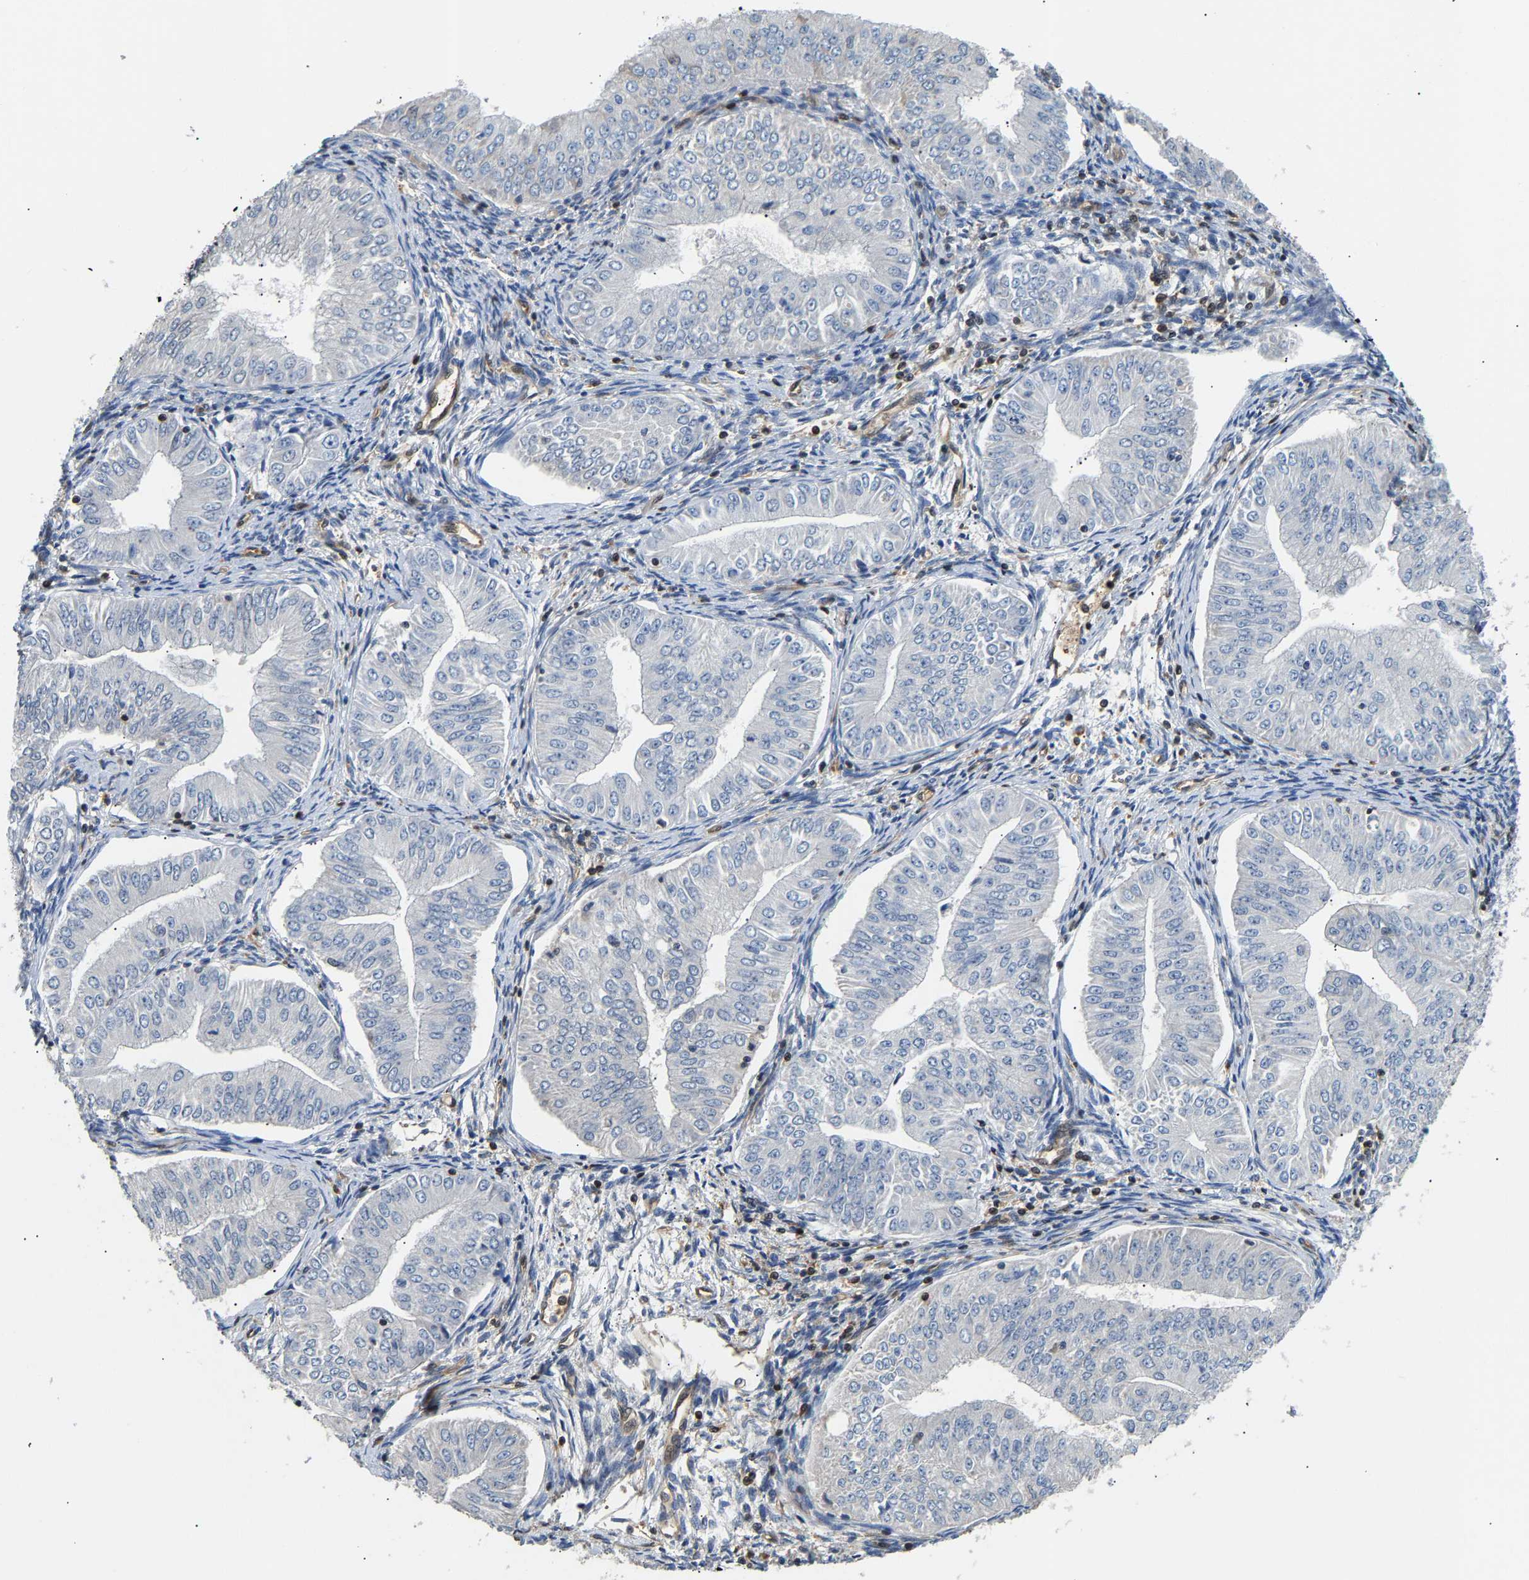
{"staining": {"intensity": "negative", "quantity": "none", "location": "none"}, "tissue": "endometrial cancer", "cell_type": "Tumor cells", "image_type": "cancer", "snomed": [{"axis": "morphology", "description": "Normal tissue, NOS"}, {"axis": "morphology", "description": "Adenocarcinoma, NOS"}, {"axis": "topography", "description": "Endometrium"}], "caption": "Endometrial cancer was stained to show a protein in brown. There is no significant staining in tumor cells.", "gene": "GIMAP7", "patient": {"sex": "female", "age": 53}}